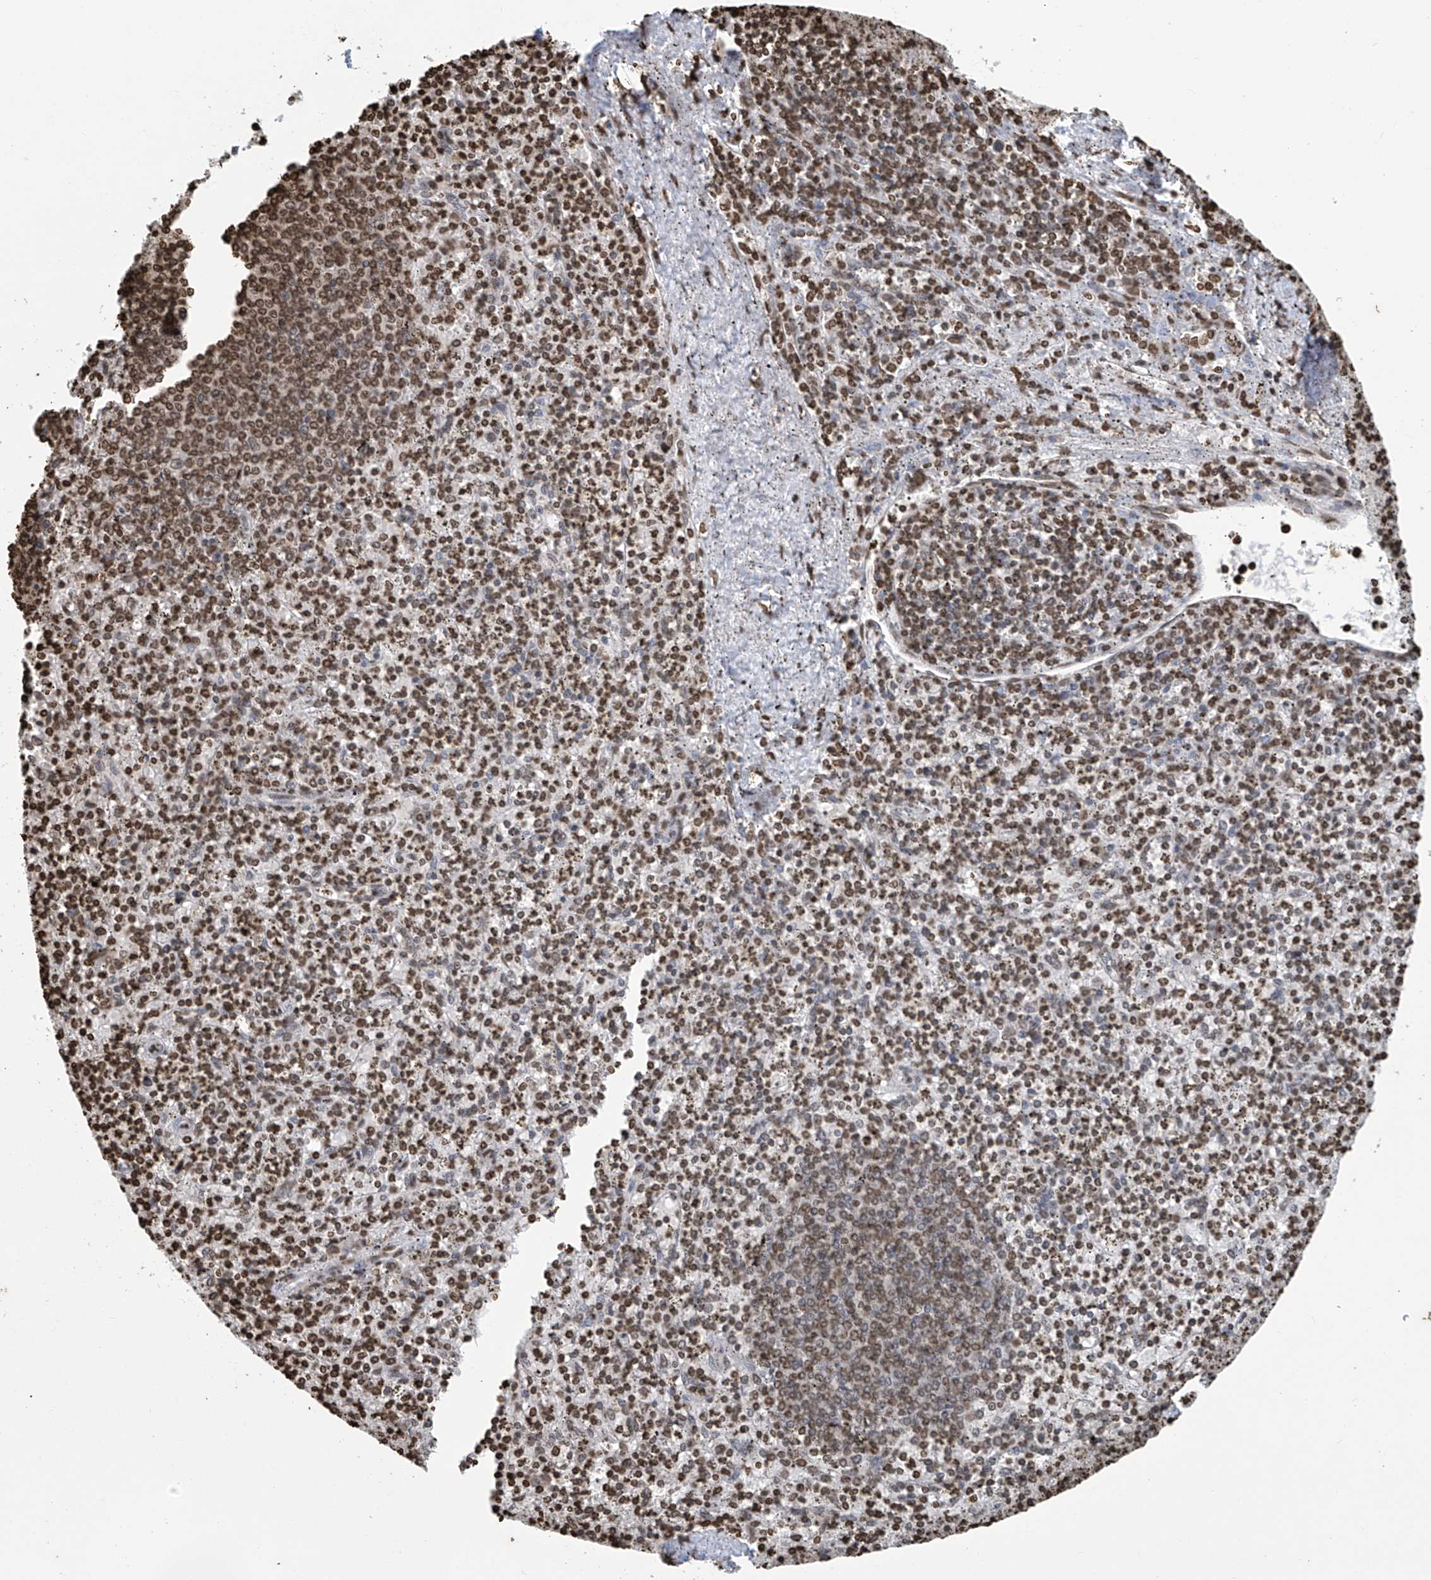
{"staining": {"intensity": "moderate", "quantity": ">75%", "location": "nuclear"}, "tissue": "spleen", "cell_type": "Cells in red pulp", "image_type": "normal", "snomed": [{"axis": "morphology", "description": "Normal tissue, NOS"}, {"axis": "topography", "description": "Spleen"}], "caption": "Moderate nuclear positivity is identified in about >75% of cells in red pulp in unremarkable spleen. The staining was performed using DAB to visualize the protein expression in brown, while the nuclei were stained in blue with hematoxylin (Magnification: 20x).", "gene": "DPPA2", "patient": {"sex": "male", "age": 72}}